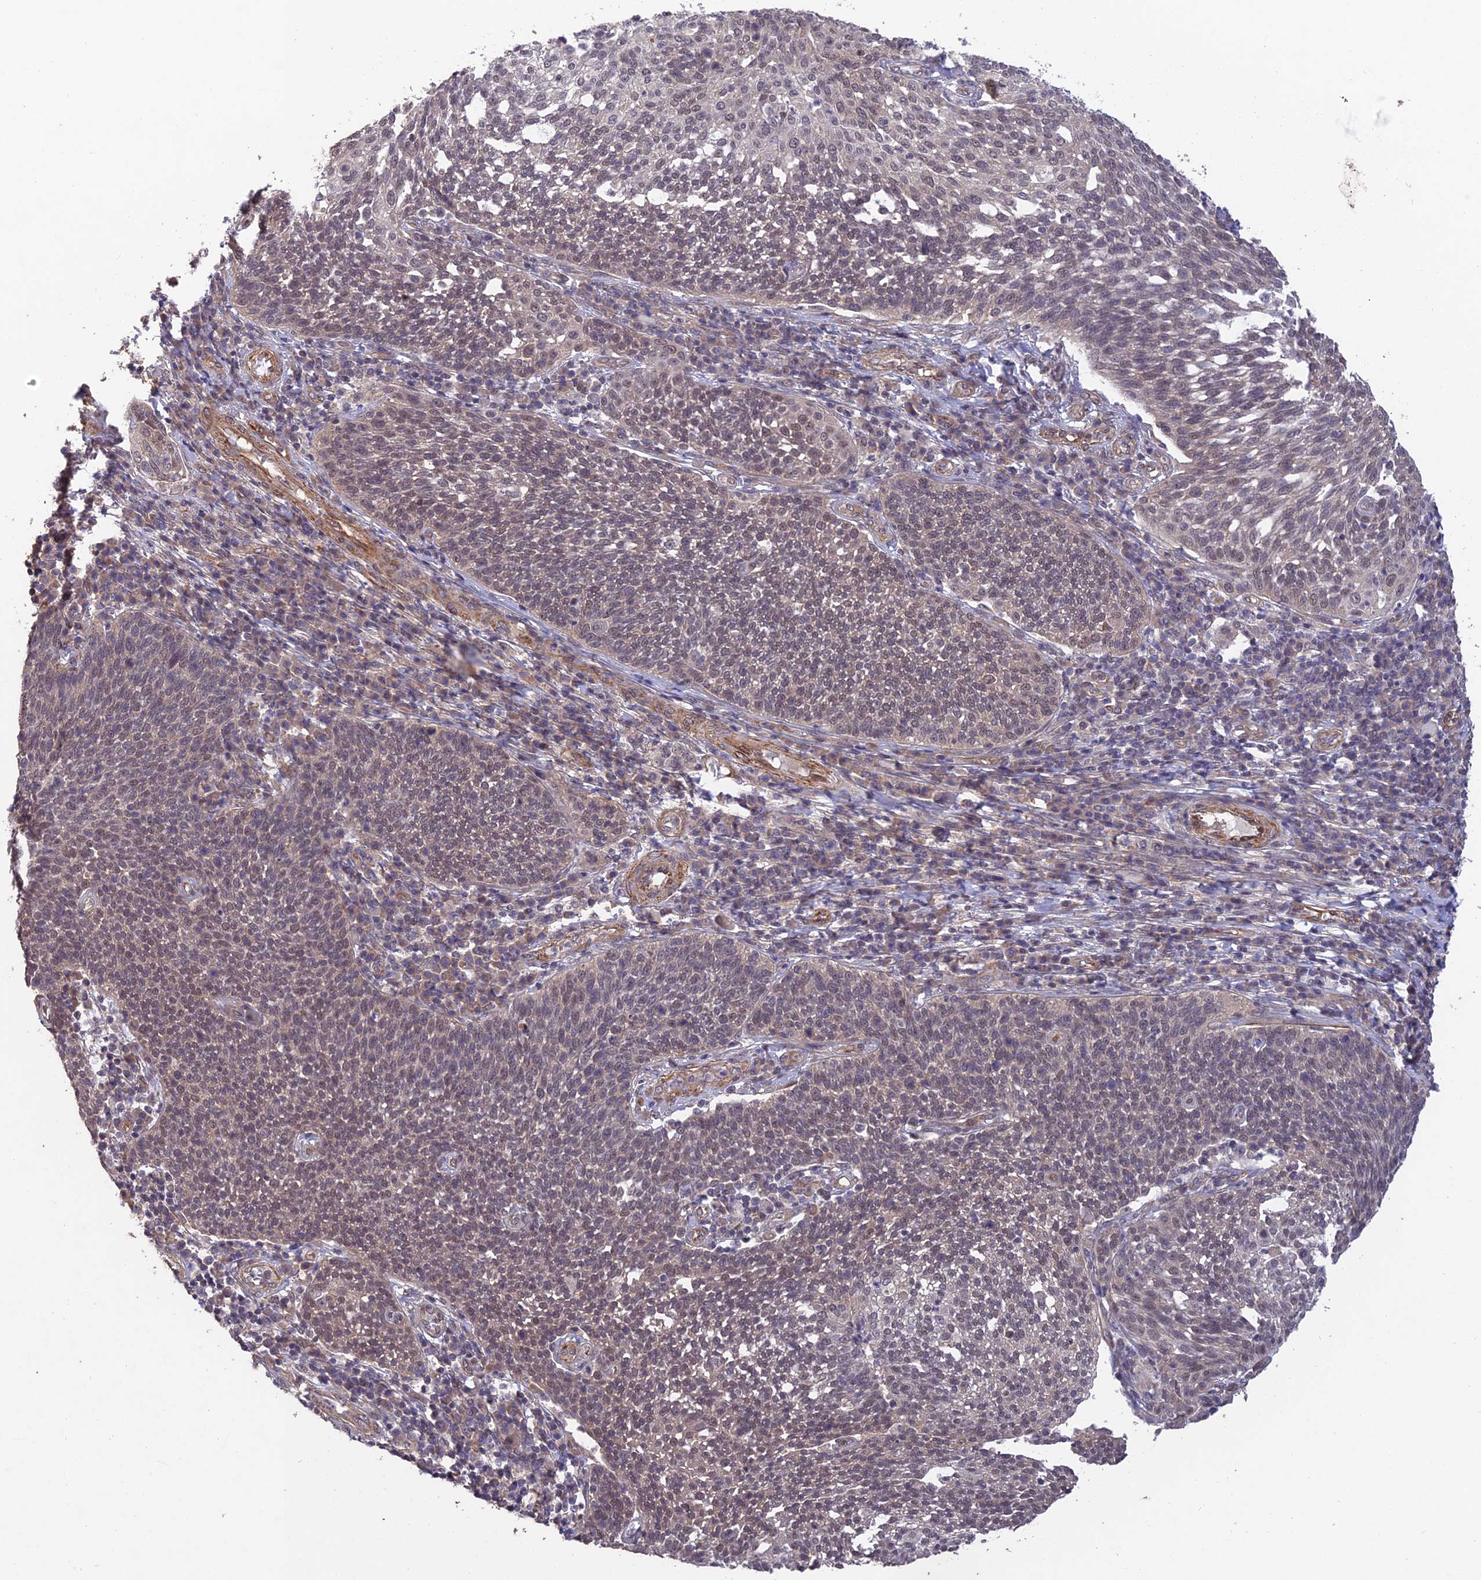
{"staining": {"intensity": "negative", "quantity": "none", "location": "none"}, "tissue": "cervical cancer", "cell_type": "Tumor cells", "image_type": "cancer", "snomed": [{"axis": "morphology", "description": "Squamous cell carcinoma, NOS"}, {"axis": "topography", "description": "Cervix"}], "caption": "An image of human cervical squamous cell carcinoma is negative for staining in tumor cells. (Stains: DAB immunohistochemistry with hematoxylin counter stain, Microscopy: brightfield microscopy at high magnification).", "gene": "PAGR1", "patient": {"sex": "female", "age": 34}}